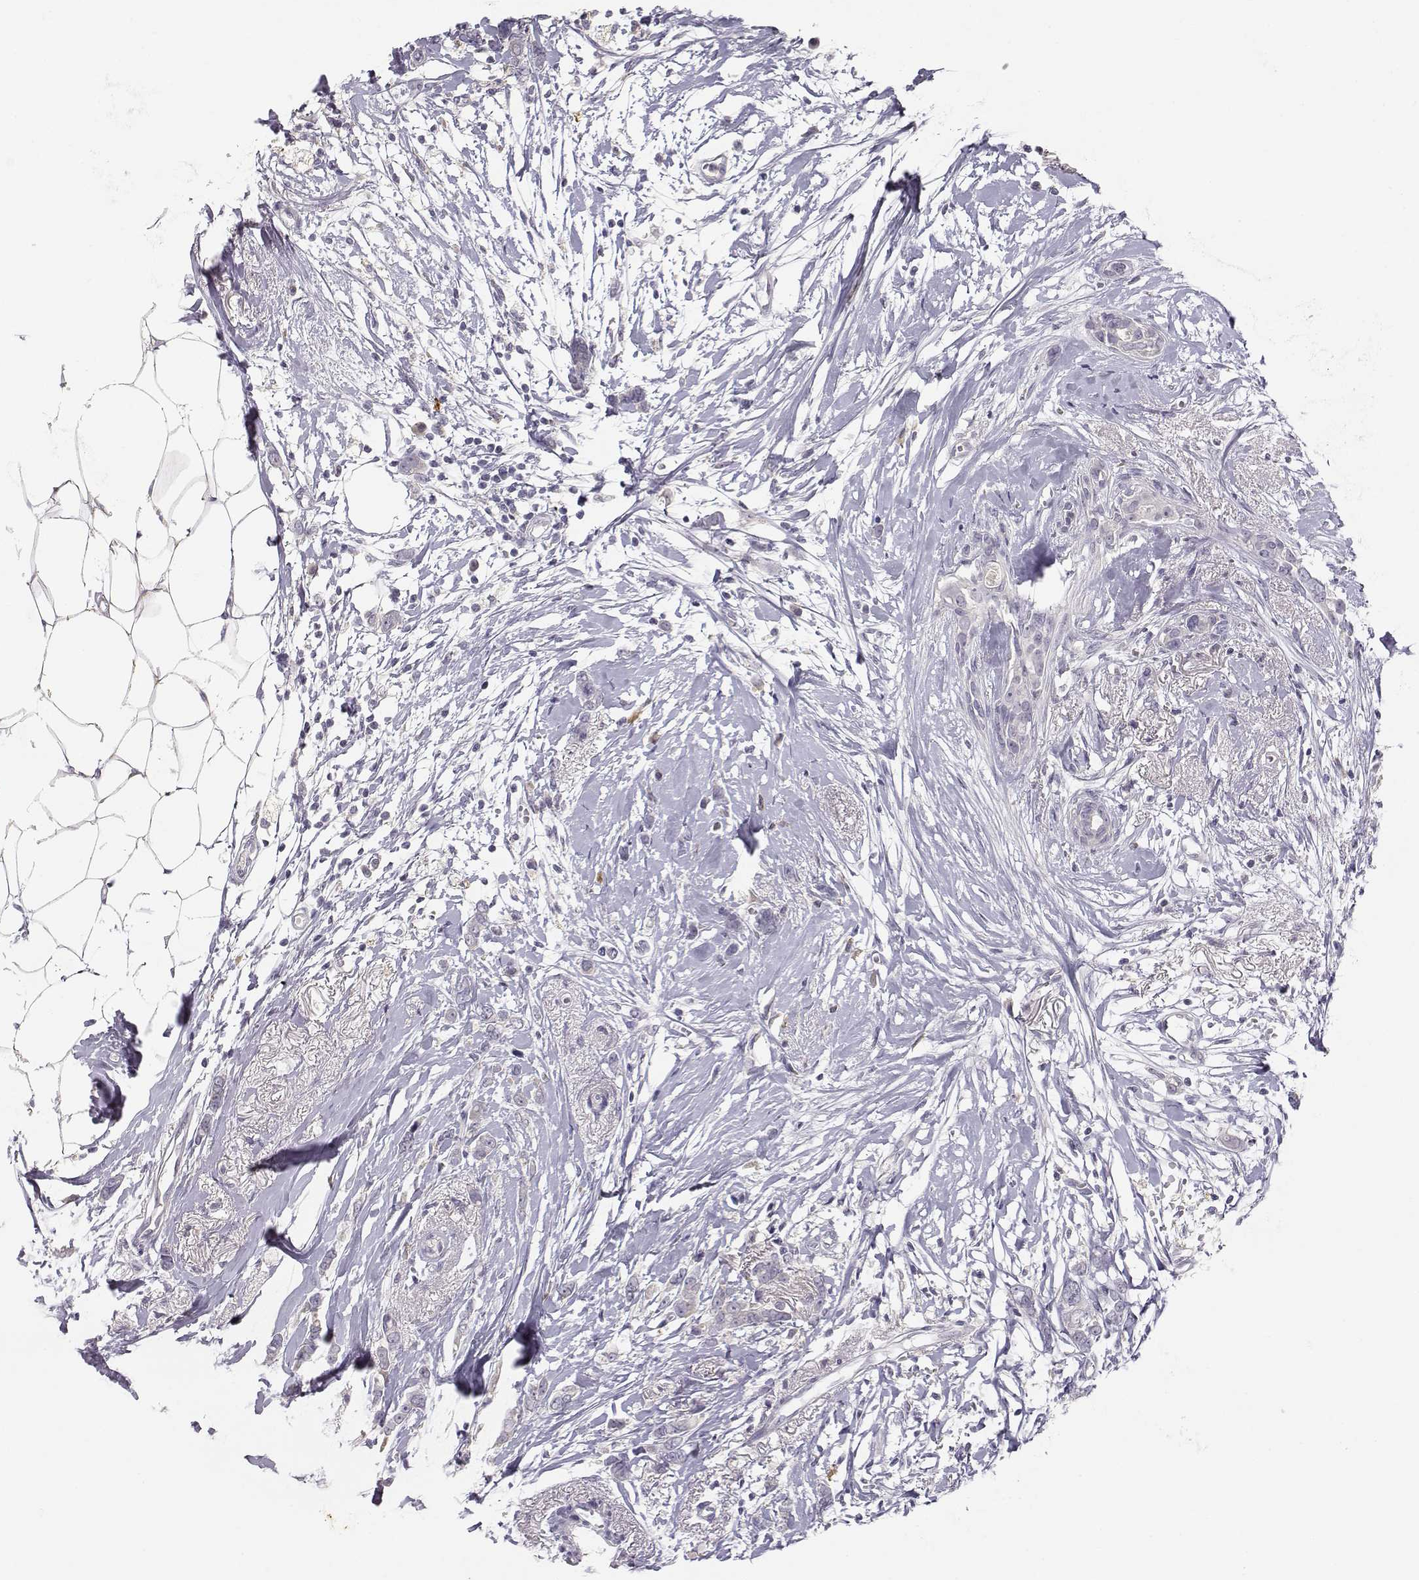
{"staining": {"intensity": "weak", "quantity": "<25%", "location": "cytoplasmic/membranous"}, "tissue": "breast cancer", "cell_type": "Tumor cells", "image_type": "cancer", "snomed": [{"axis": "morphology", "description": "Duct carcinoma"}, {"axis": "topography", "description": "Breast"}], "caption": "This photomicrograph is of invasive ductal carcinoma (breast) stained with immunohistochemistry (IHC) to label a protein in brown with the nuclei are counter-stained blue. There is no positivity in tumor cells.", "gene": "ACSL6", "patient": {"sex": "female", "age": 40}}